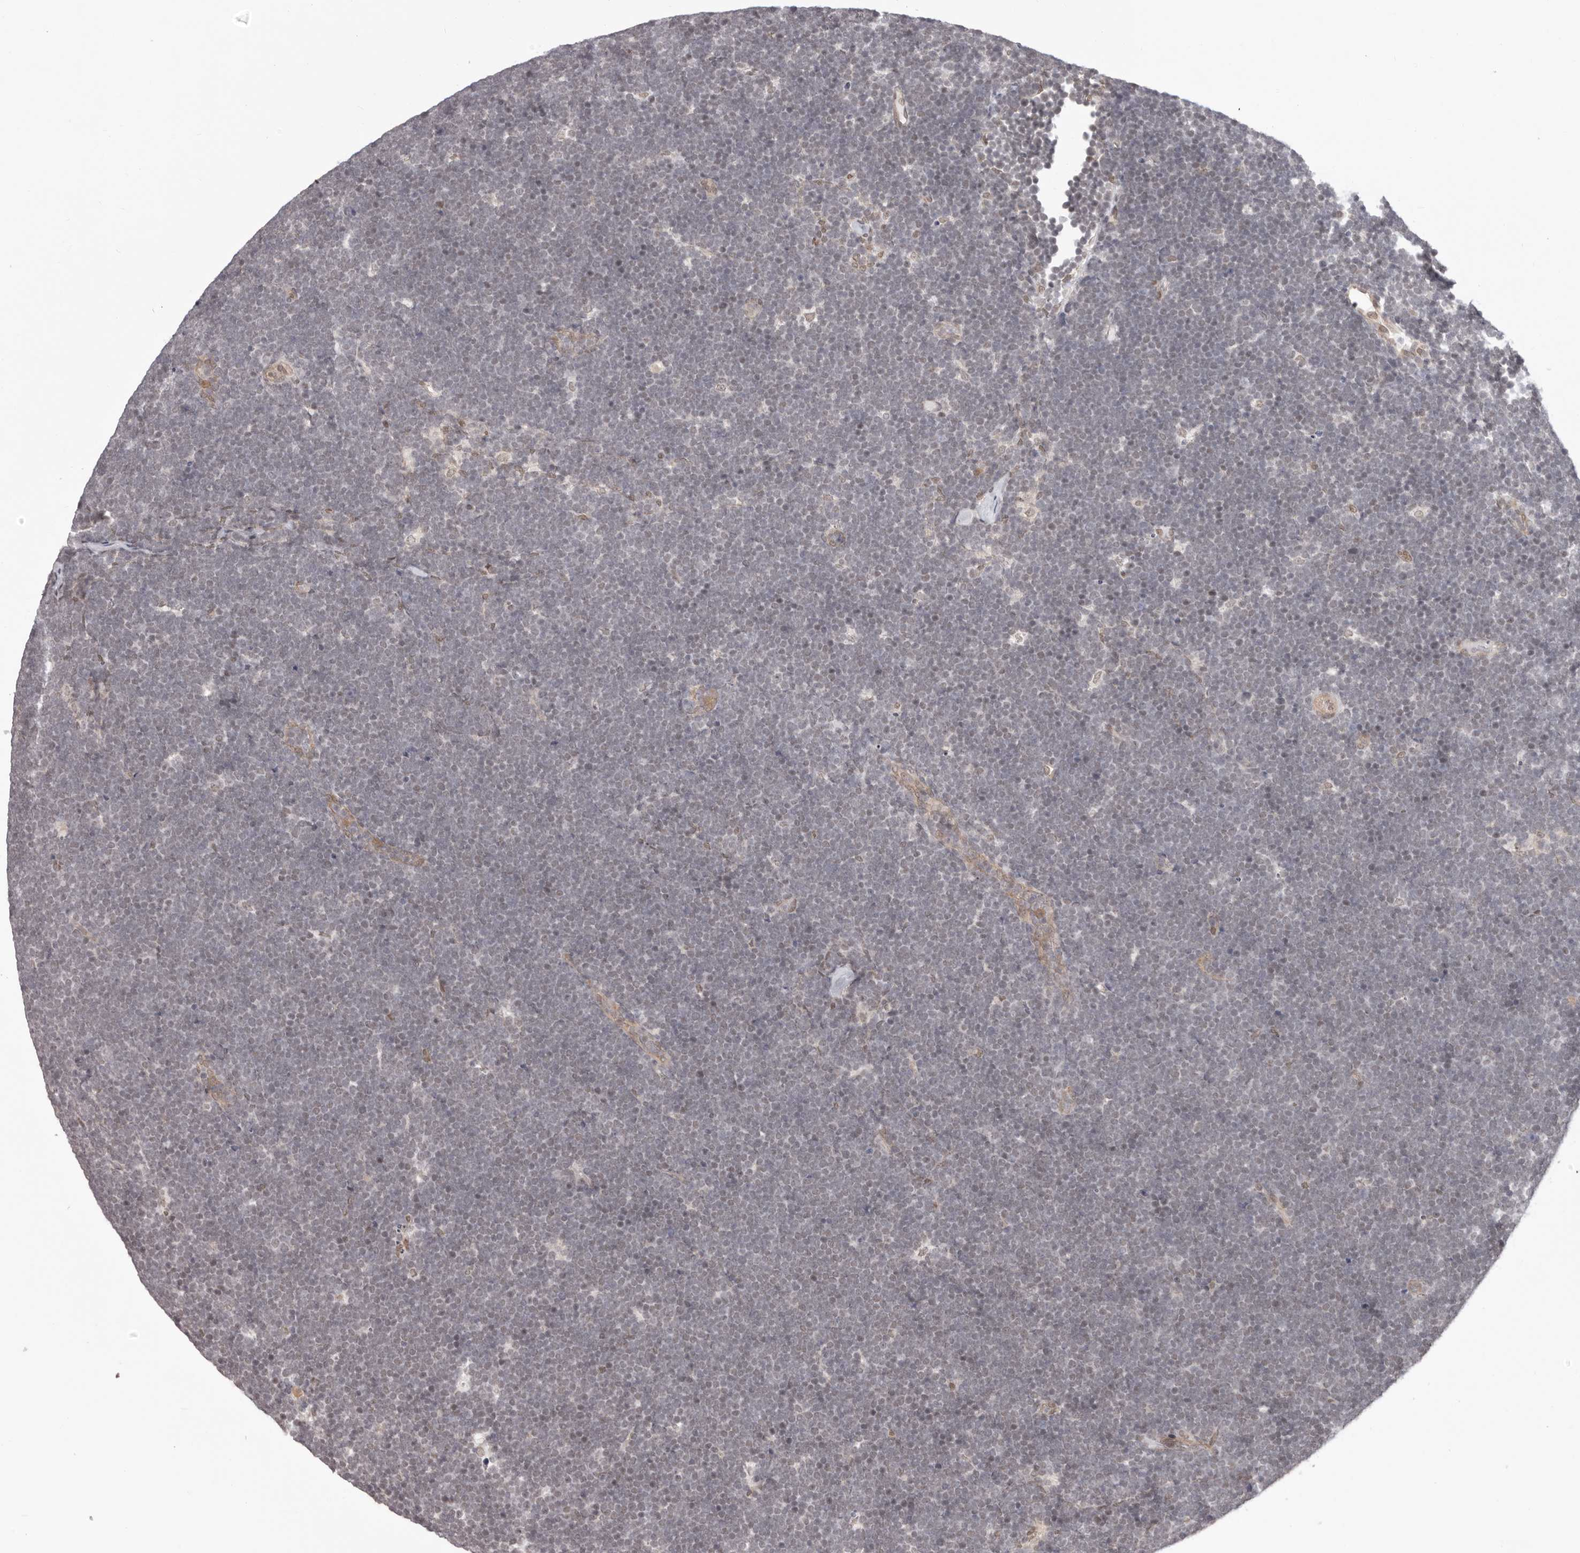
{"staining": {"intensity": "negative", "quantity": "none", "location": "none"}, "tissue": "lymphoma", "cell_type": "Tumor cells", "image_type": "cancer", "snomed": [{"axis": "morphology", "description": "Malignant lymphoma, non-Hodgkin's type, High grade"}, {"axis": "topography", "description": "Lymph node"}], "caption": "There is no significant staining in tumor cells of lymphoma.", "gene": "RNF2", "patient": {"sex": "male", "age": 13}}